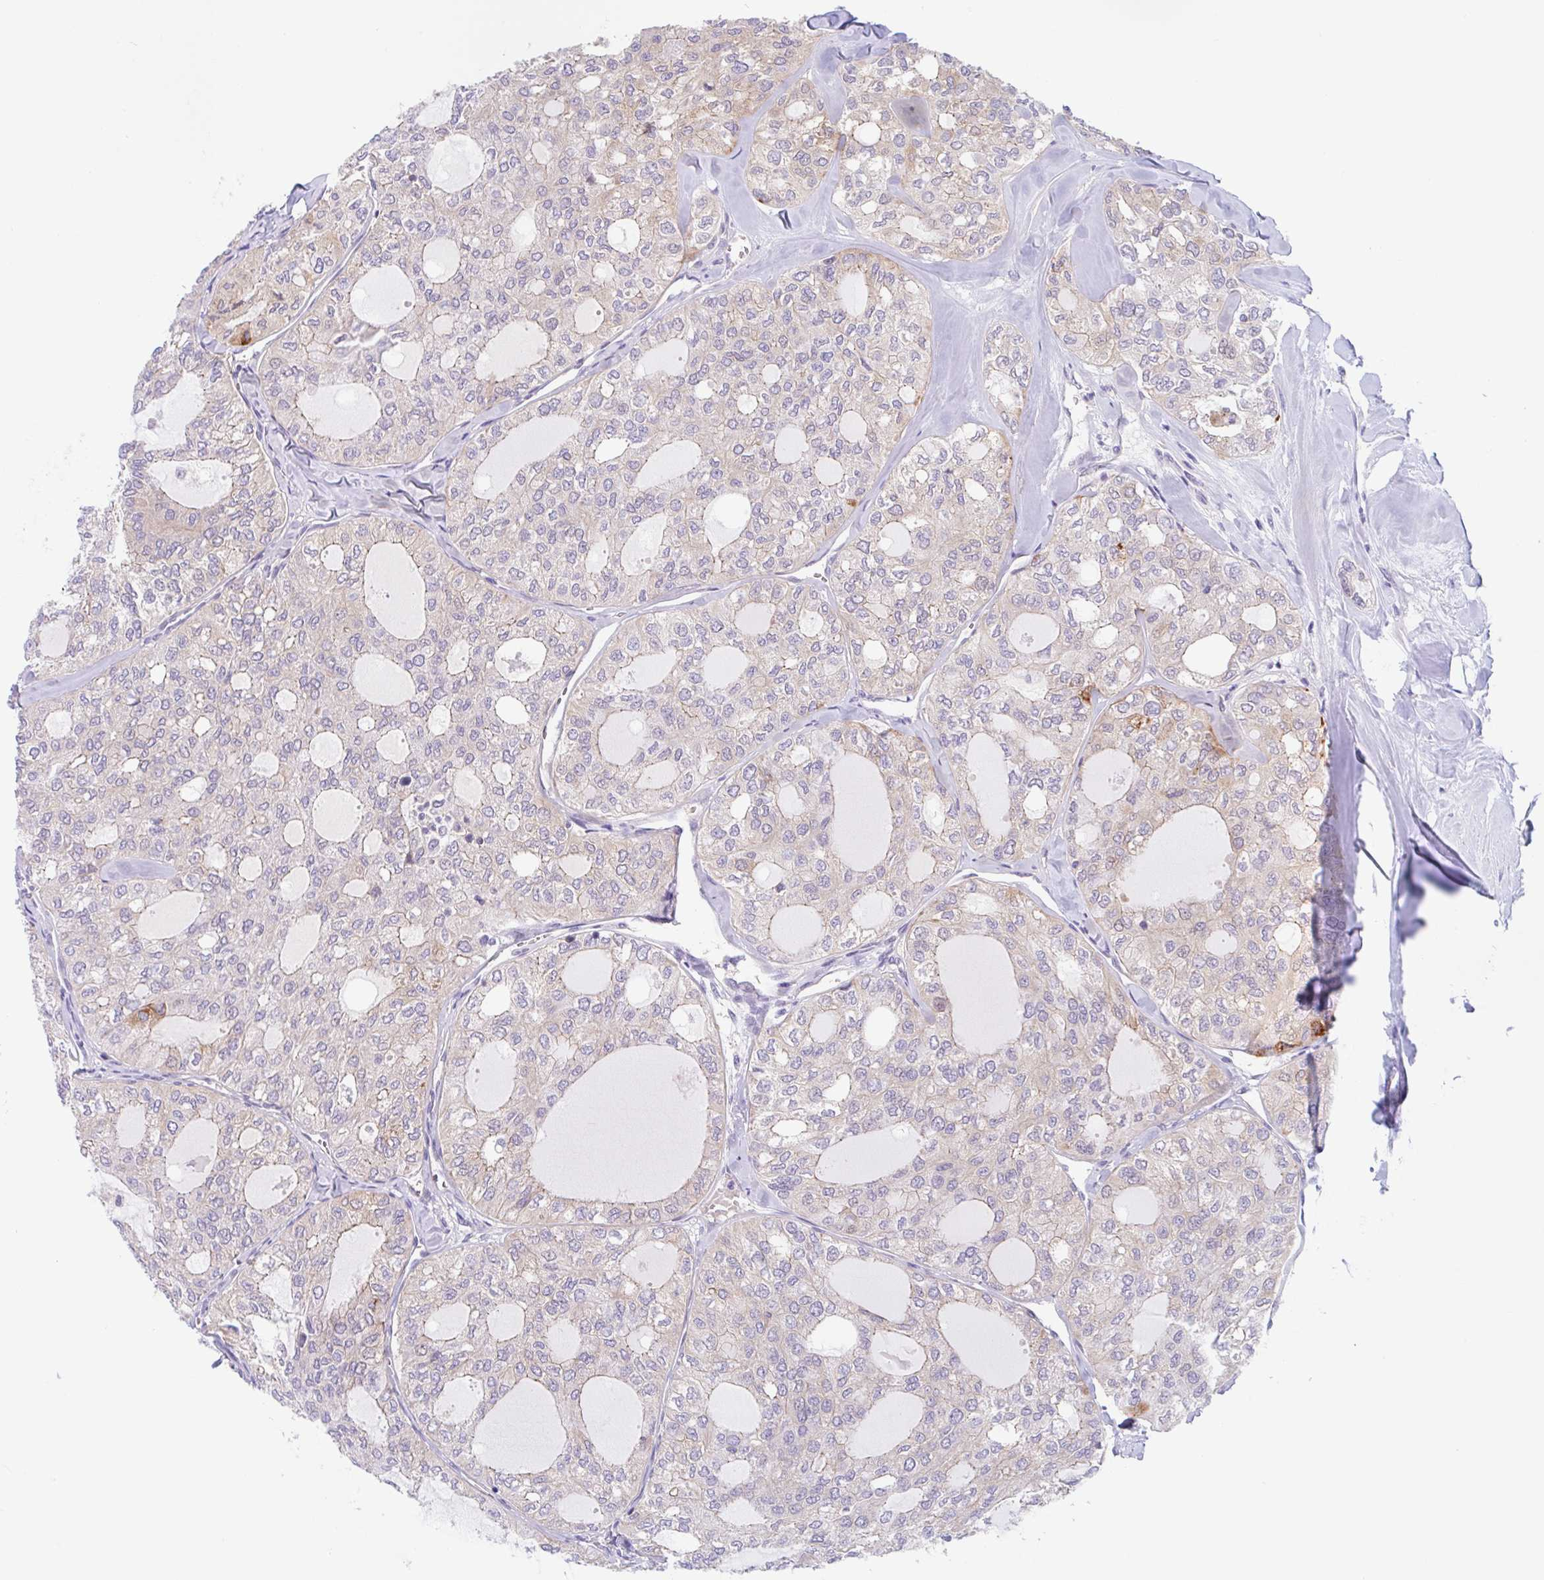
{"staining": {"intensity": "moderate", "quantity": "<25%", "location": "cytoplasmic/membranous"}, "tissue": "thyroid cancer", "cell_type": "Tumor cells", "image_type": "cancer", "snomed": [{"axis": "morphology", "description": "Follicular adenoma carcinoma, NOS"}, {"axis": "topography", "description": "Thyroid gland"}], "caption": "DAB immunohistochemical staining of thyroid cancer demonstrates moderate cytoplasmic/membranous protein staining in approximately <25% of tumor cells. (DAB (3,3'-diaminobenzidine) = brown stain, brightfield microscopy at high magnification).", "gene": "TMEM86A", "patient": {"sex": "male", "age": 75}}